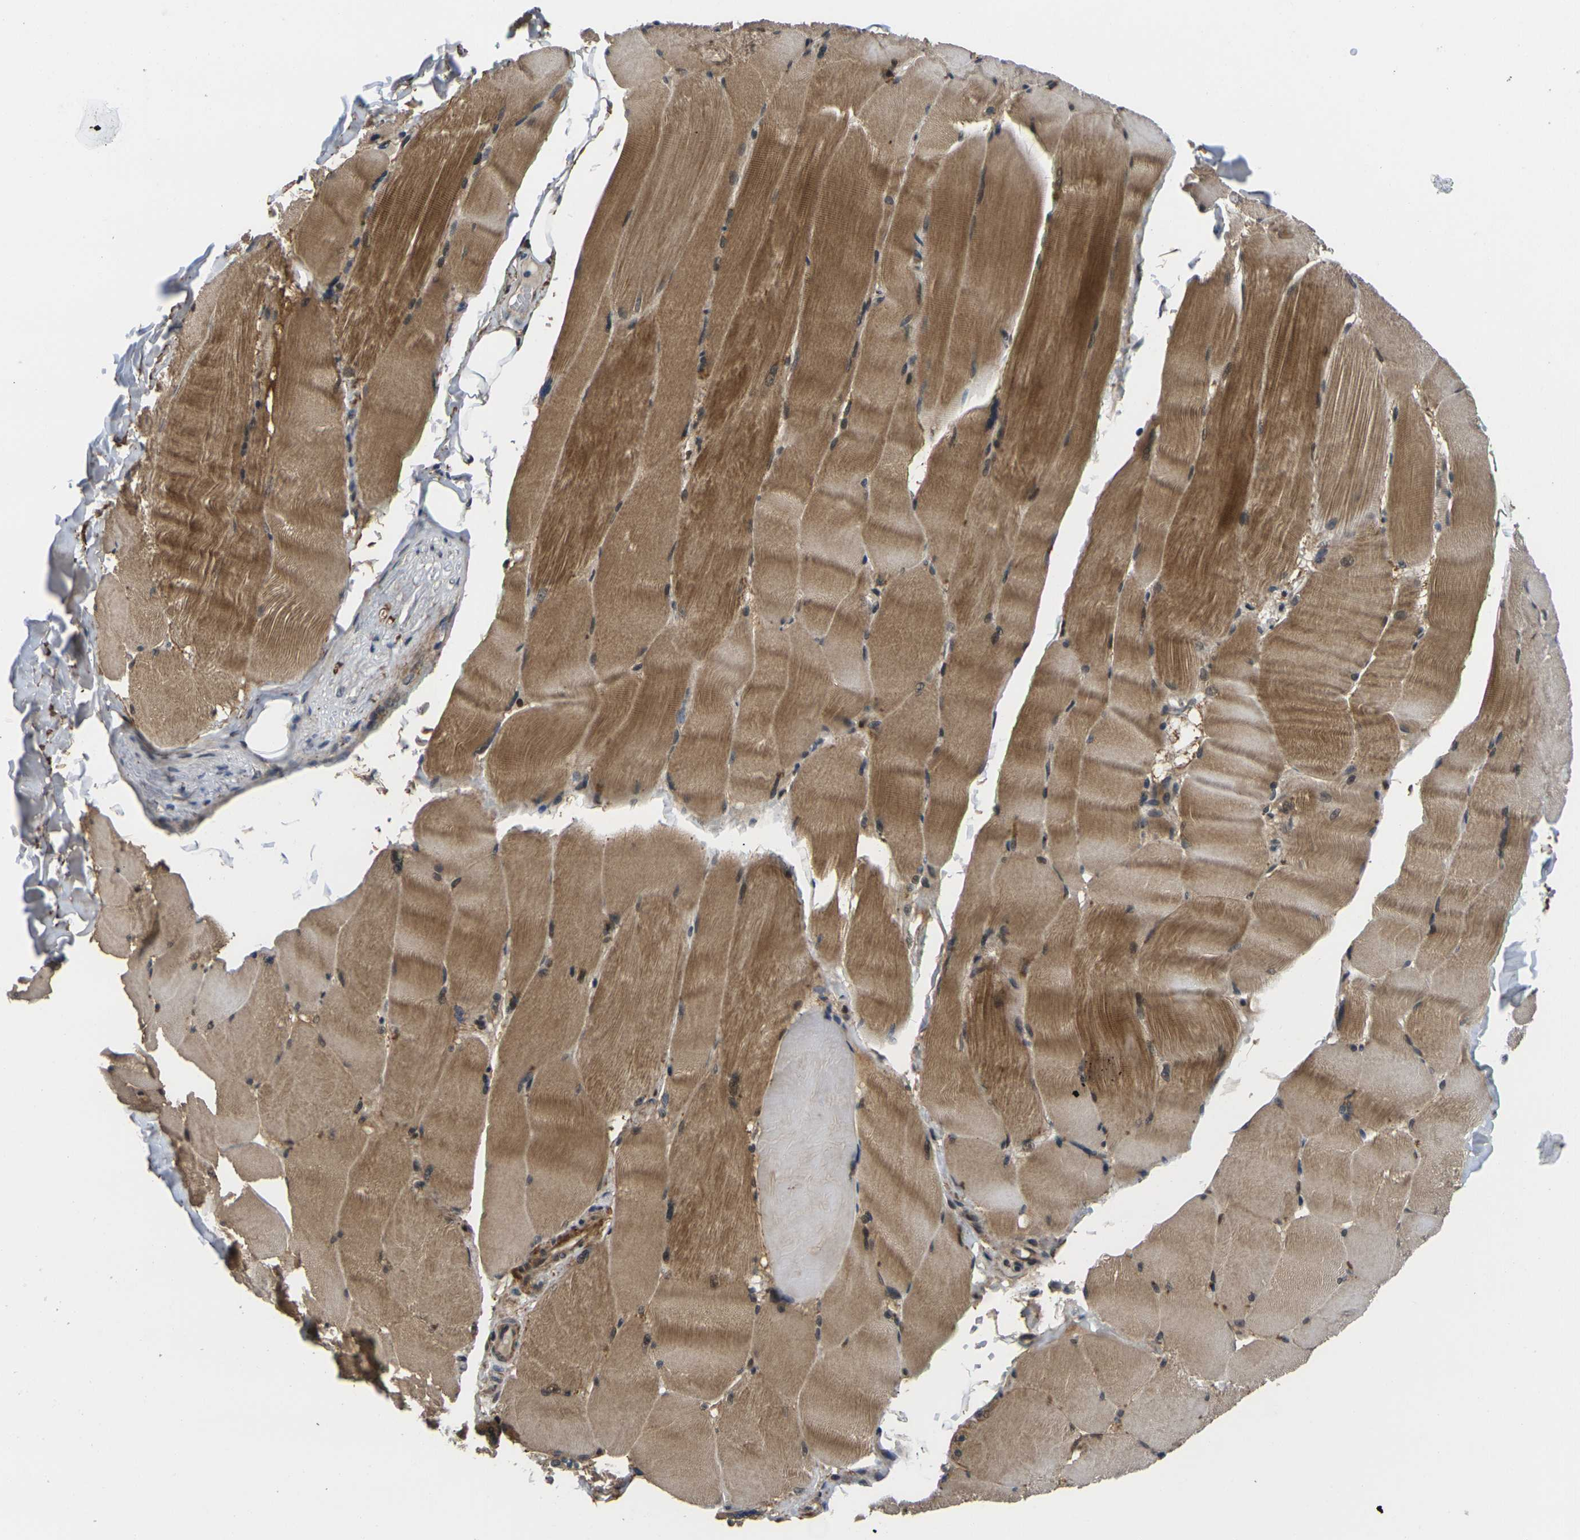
{"staining": {"intensity": "moderate", "quantity": ">75%", "location": "cytoplasmic/membranous"}, "tissue": "skeletal muscle", "cell_type": "Myocytes", "image_type": "normal", "snomed": [{"axis": "morphology", "description": "Normal tissue, NOS"}, {"axis": "topography", "description": "Skin"}, {"axis": "topography", "description": "Skeletal muscle"}], "caption": "Protein staining shows moderate cytoplasmic/membranous positivity in about >75% of myocytes in normal skeletal muscle. (Stains: DAB (3,3'-diaminobenzidine) in brown, nuclei in blue, Microscopy: brightfield microscopy at high magnification).", "gene": "RBM7", "patient": {"sex": "male", "age": 83}}